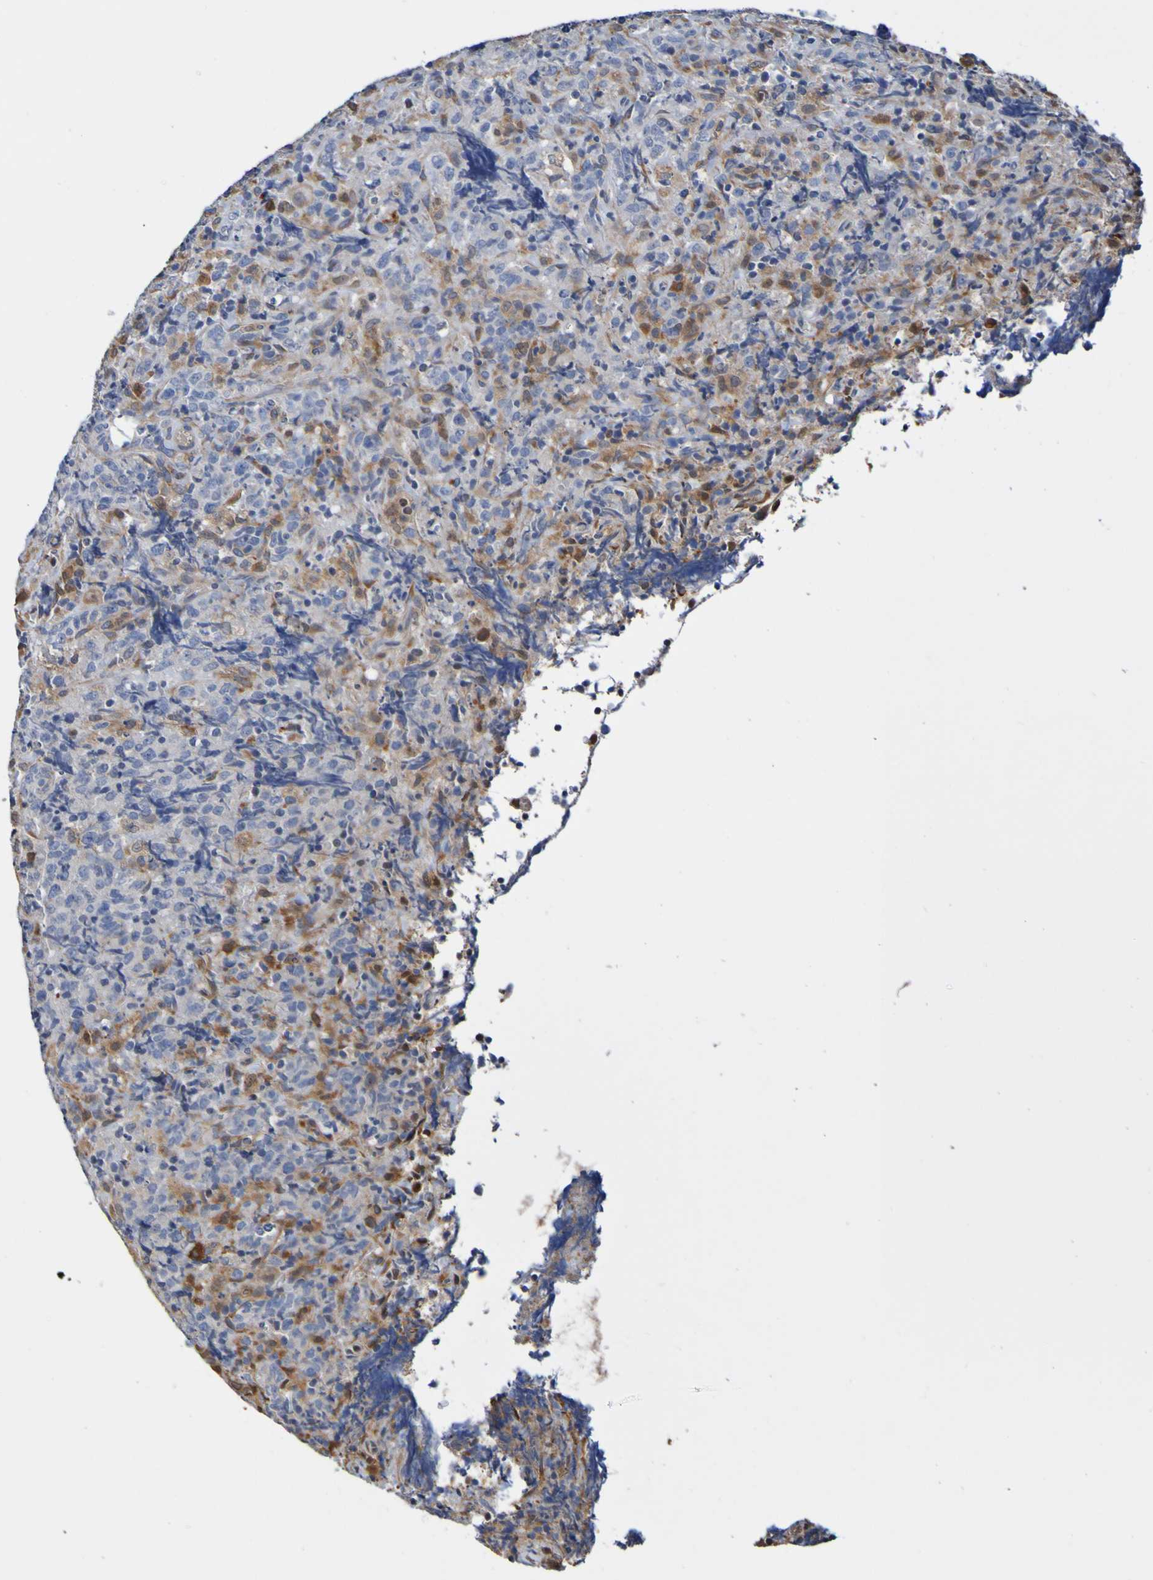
{"staining": {"intensity": "negative", "quantity": "none", "location": "none"}, "tissue": "lymphoma", "cell_type": "Tumor cells", "image_type": "cancer", "snomed": [{"axis": "morphology", "description": "Malignant lymphoma, non-Hodgkin's type, High grade"}, {"axis": "topography", "description": "Tonsil"}], "caption": "The image shows no staining of tumor cells in malignant lymphoma, non-Hodgkin's type (high-grade).", "gene": "METAP2", "patient": {"sex": "female", "age": 36}}